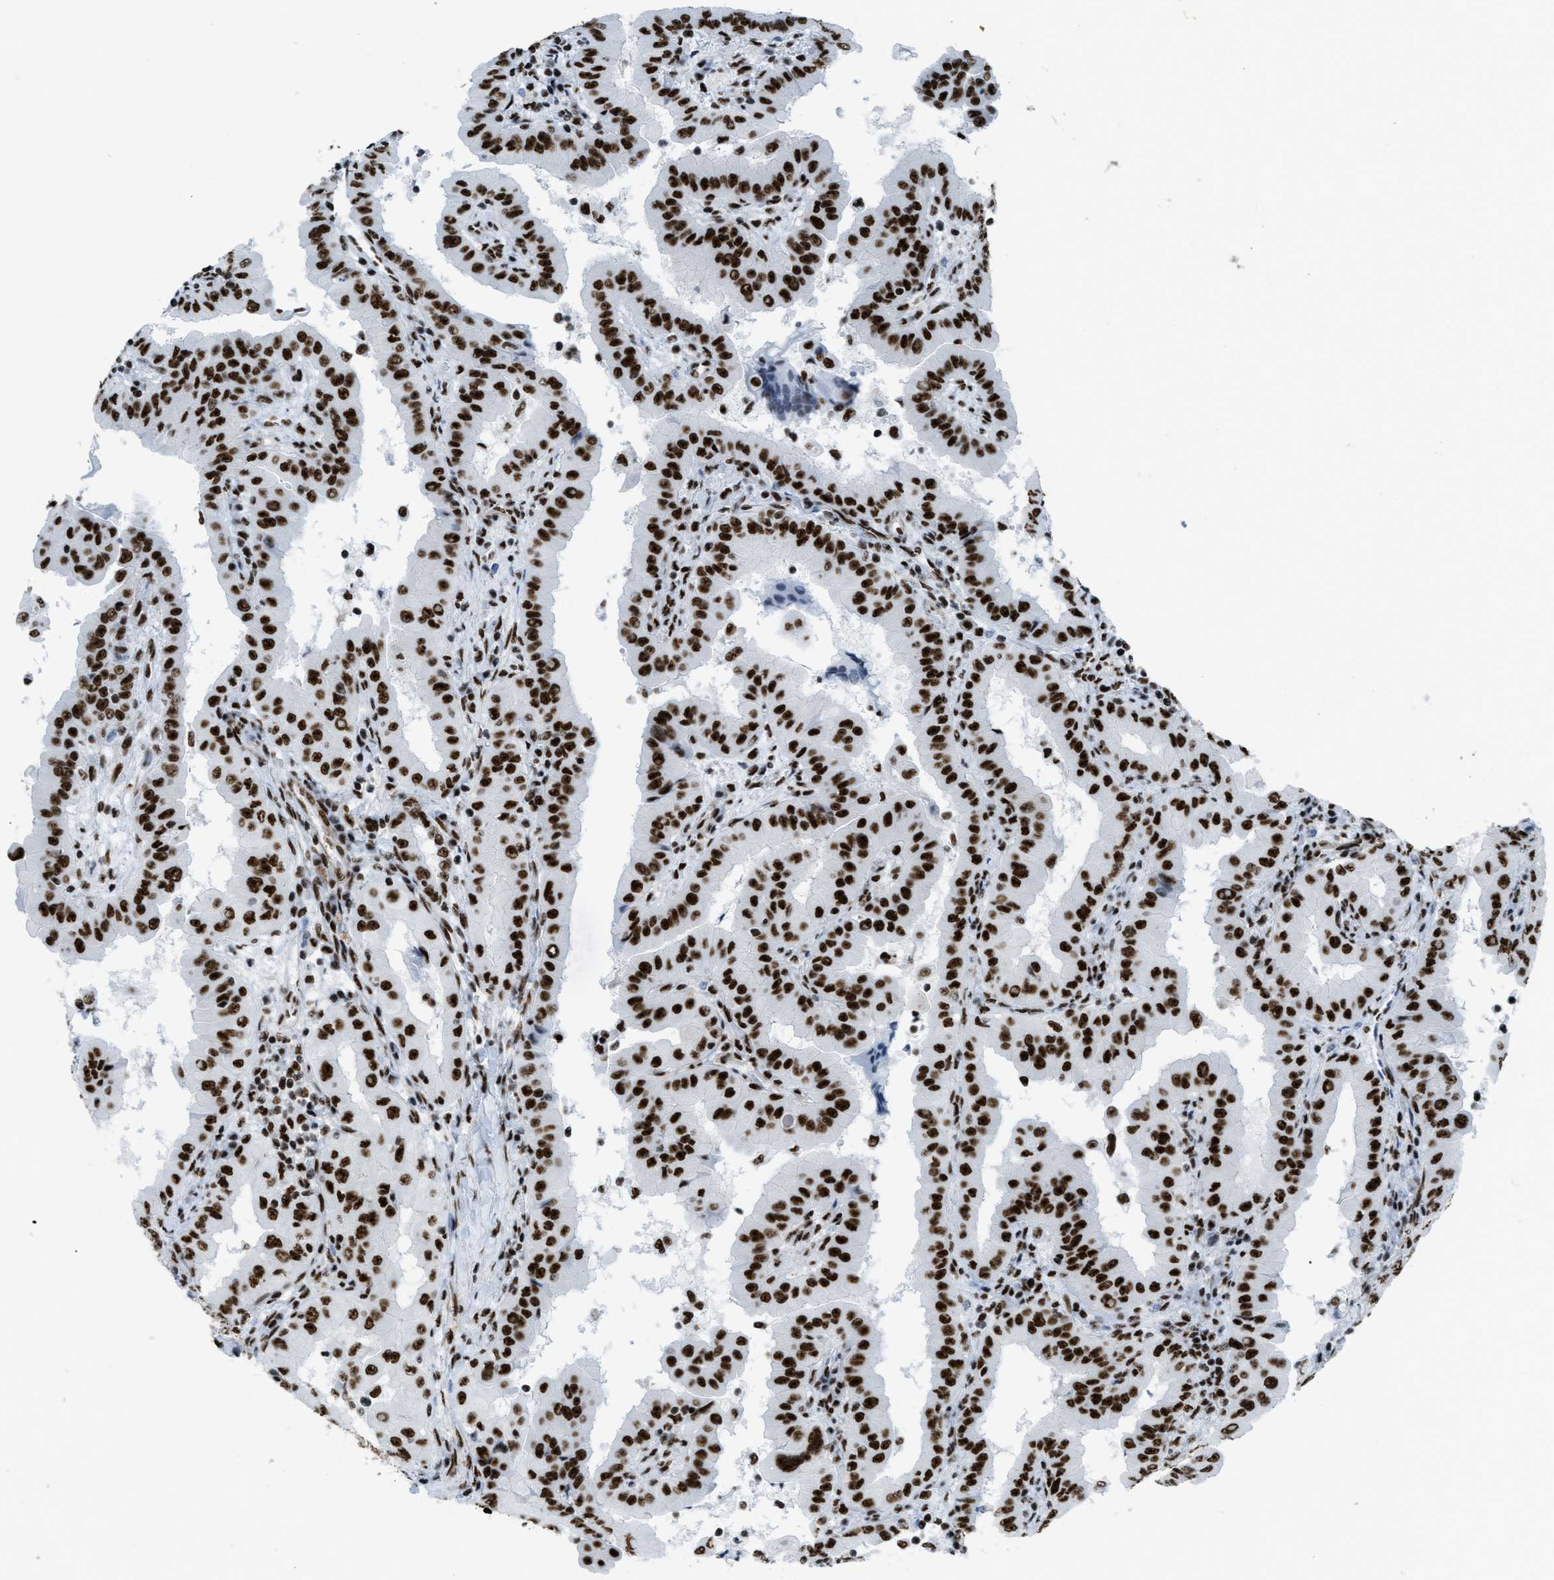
{"staining": {"intensity": "strong", "quantity": ">75%", "location": "nuclear"}, "tissue": "thyroid cancer", "cell_type": "Tumor cells", "image_type": "cancer", "snomed": [{"axis": "morphology", "description": "Papillary adenocarcinoma, NOS"}, {"axis": "topography", "description": "Thyroid gland"}], "caption": "Thyroid papillary adenocarcinoma stained with DAB immunohistochemistry displays high levels of strong nuclear positivity in about >75% of tumor cells. The staining was performed using DAB (3,3'-diaminobenzidine) to visualize the protein expression in brown, while the nuclei were stained in blue with hematoxylin (Magnification: 20x).", "gene": "ZNF207", "patient": {"sex": "male", "age": 33}}